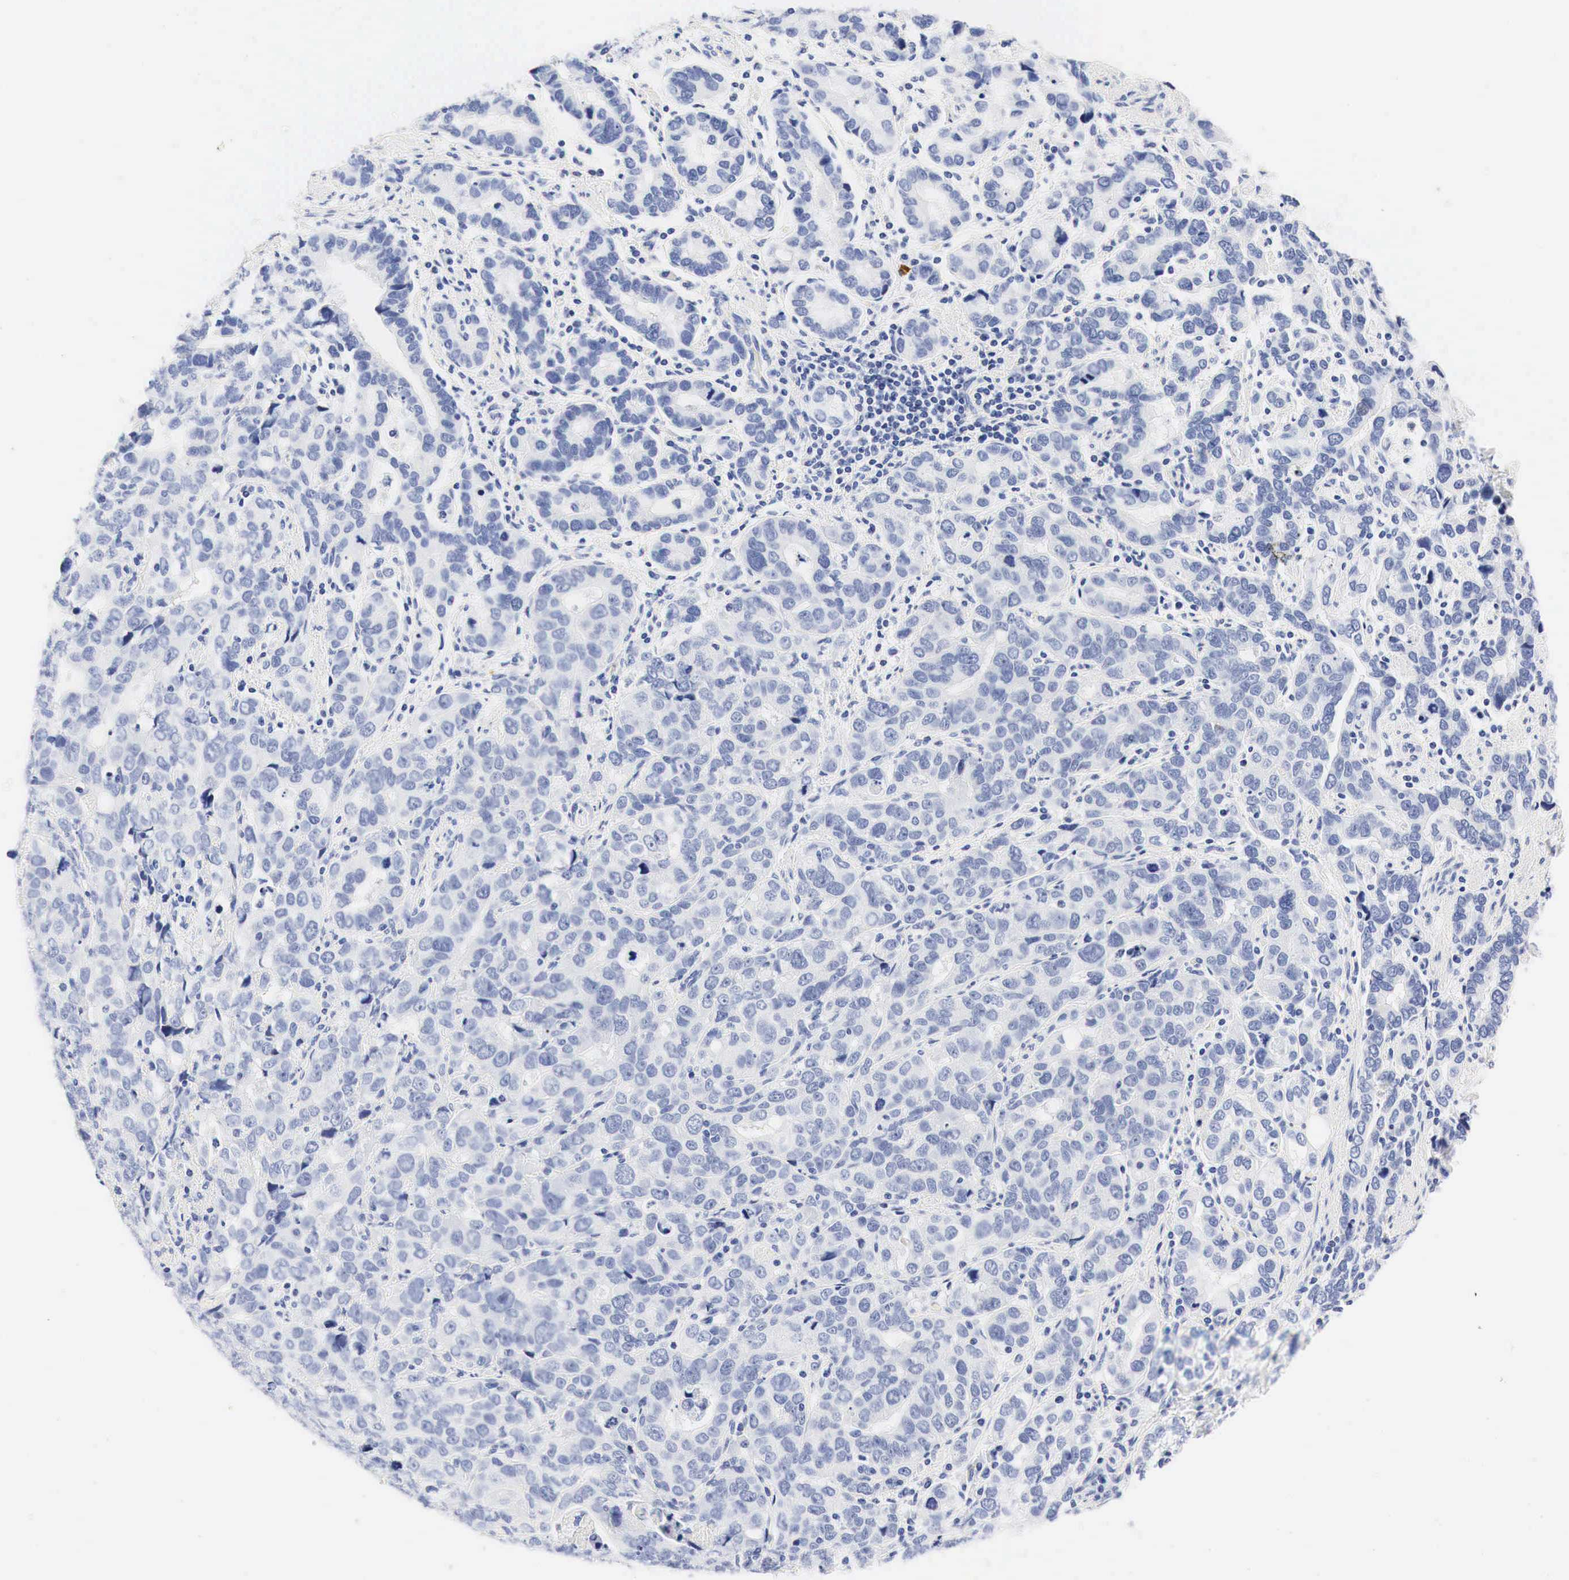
{"staining": {"intensity": "weak", "quantity": "<25%", "location": "cytoplasmic/membranous"}, "tissue": "stomach cancer", "cell_type": "Tumor cells", "image_type": "cancer", "snomed": [{"axis": "morphology", "description": "Adenocarcinoma, NOS"}, {"axis": "topography", "description": "Stomach, upper"}], "caption": "This is an IHC histopathology image of stomach cancer (adenocarcinoma). There is no expression in tumor cells.", "gene": "NKX2-1", "patient": {"sex": "male", "age": 76}}